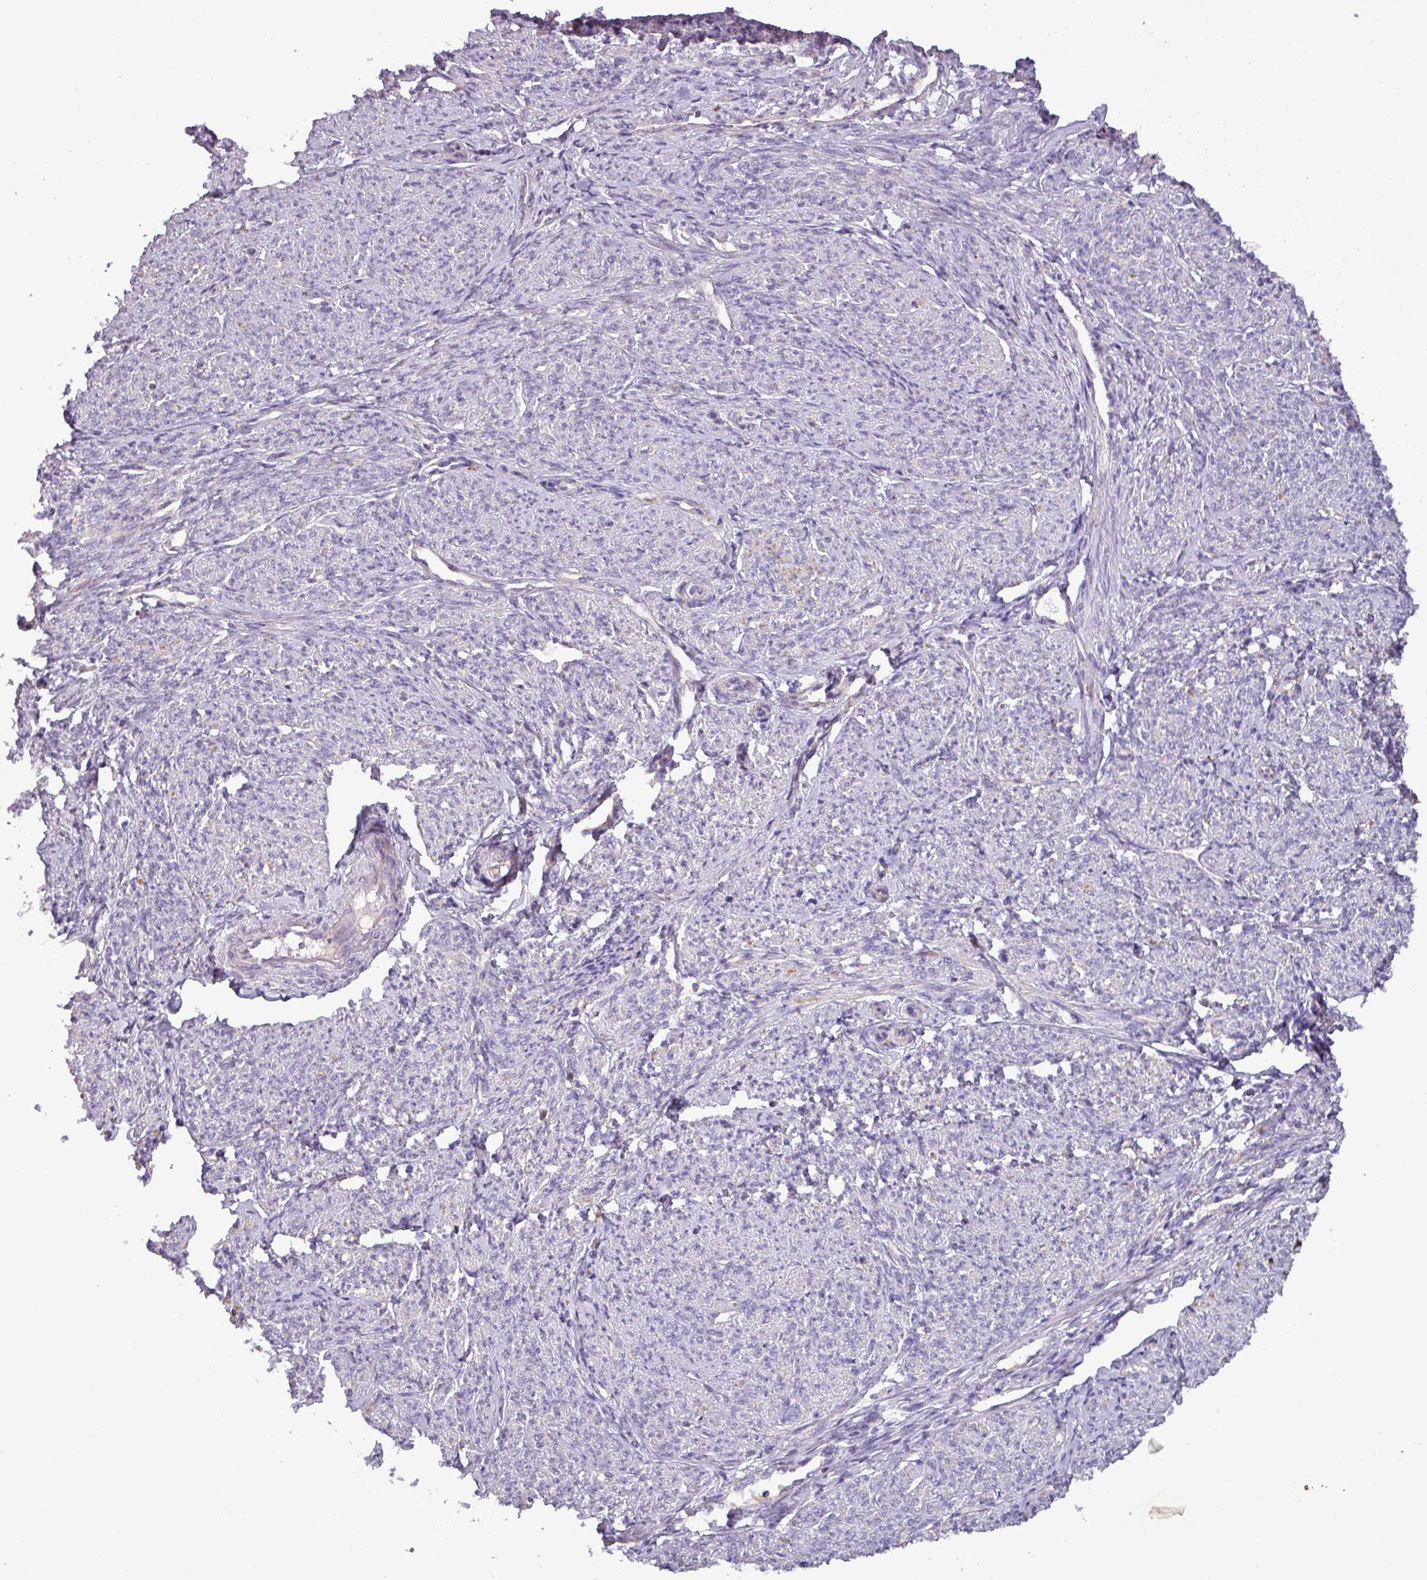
{"staining": {"intensity": "negative", "quantity": "none", "location": "none"}, "tissue": "smooth muscle", "cell_type": "Smooth muscle cells", "image_type": "normal", "snomed": [{"axis": "morphology", "description": "Normal tissue, NOS"}, {"axis": "topography", "description": "Smooth muscle"}], "caption": "DAB (3,3'-diaminobenzidine) immunohistochemical staining of benign human smooth muscle reveals no significant staining in smooth muscle cells. (DAB IHC with hematoxylin counter stain).", "gene": "PNMA6A", "patient": {"sex": "female", "age": 65}}